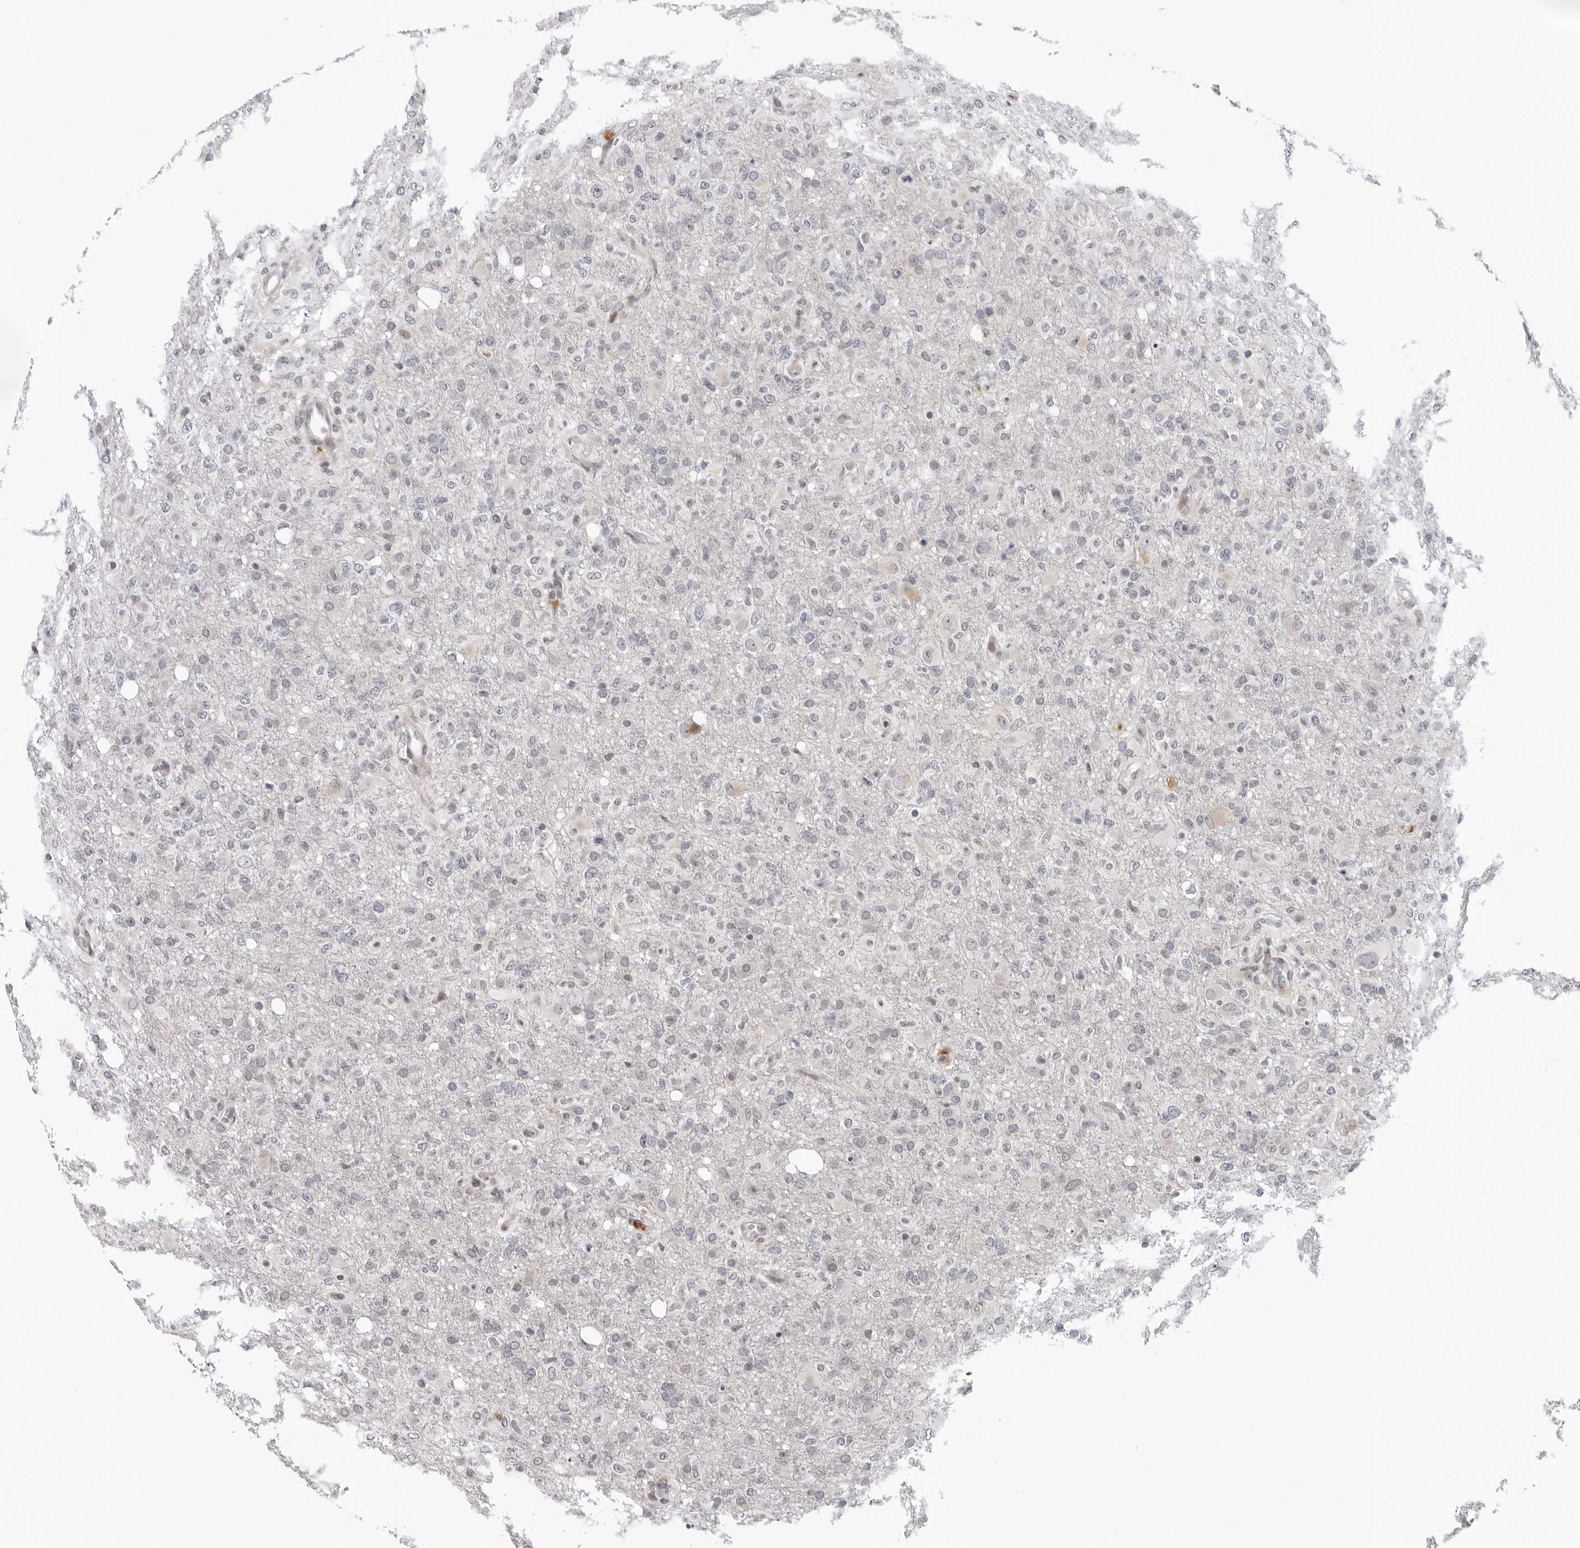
{"staining": {"intensity": "negative", "quantity": "none", "location": "none"}, "tissue": "glioma", "cell_type": "Tumor cells", "image_type": "cancer", "snomed": [{"axis": "morphology", "description": "Glioma, malignant, High grade"}, {"axis": "topography", "description": "Brain"}], "caption": "An image of malignant glioma (high-grade) stained for a protein demonstrates no brown staining in tumor cells.", "gene": "PIP4K2C", "patient": {"sex": "female", "age": 57}}